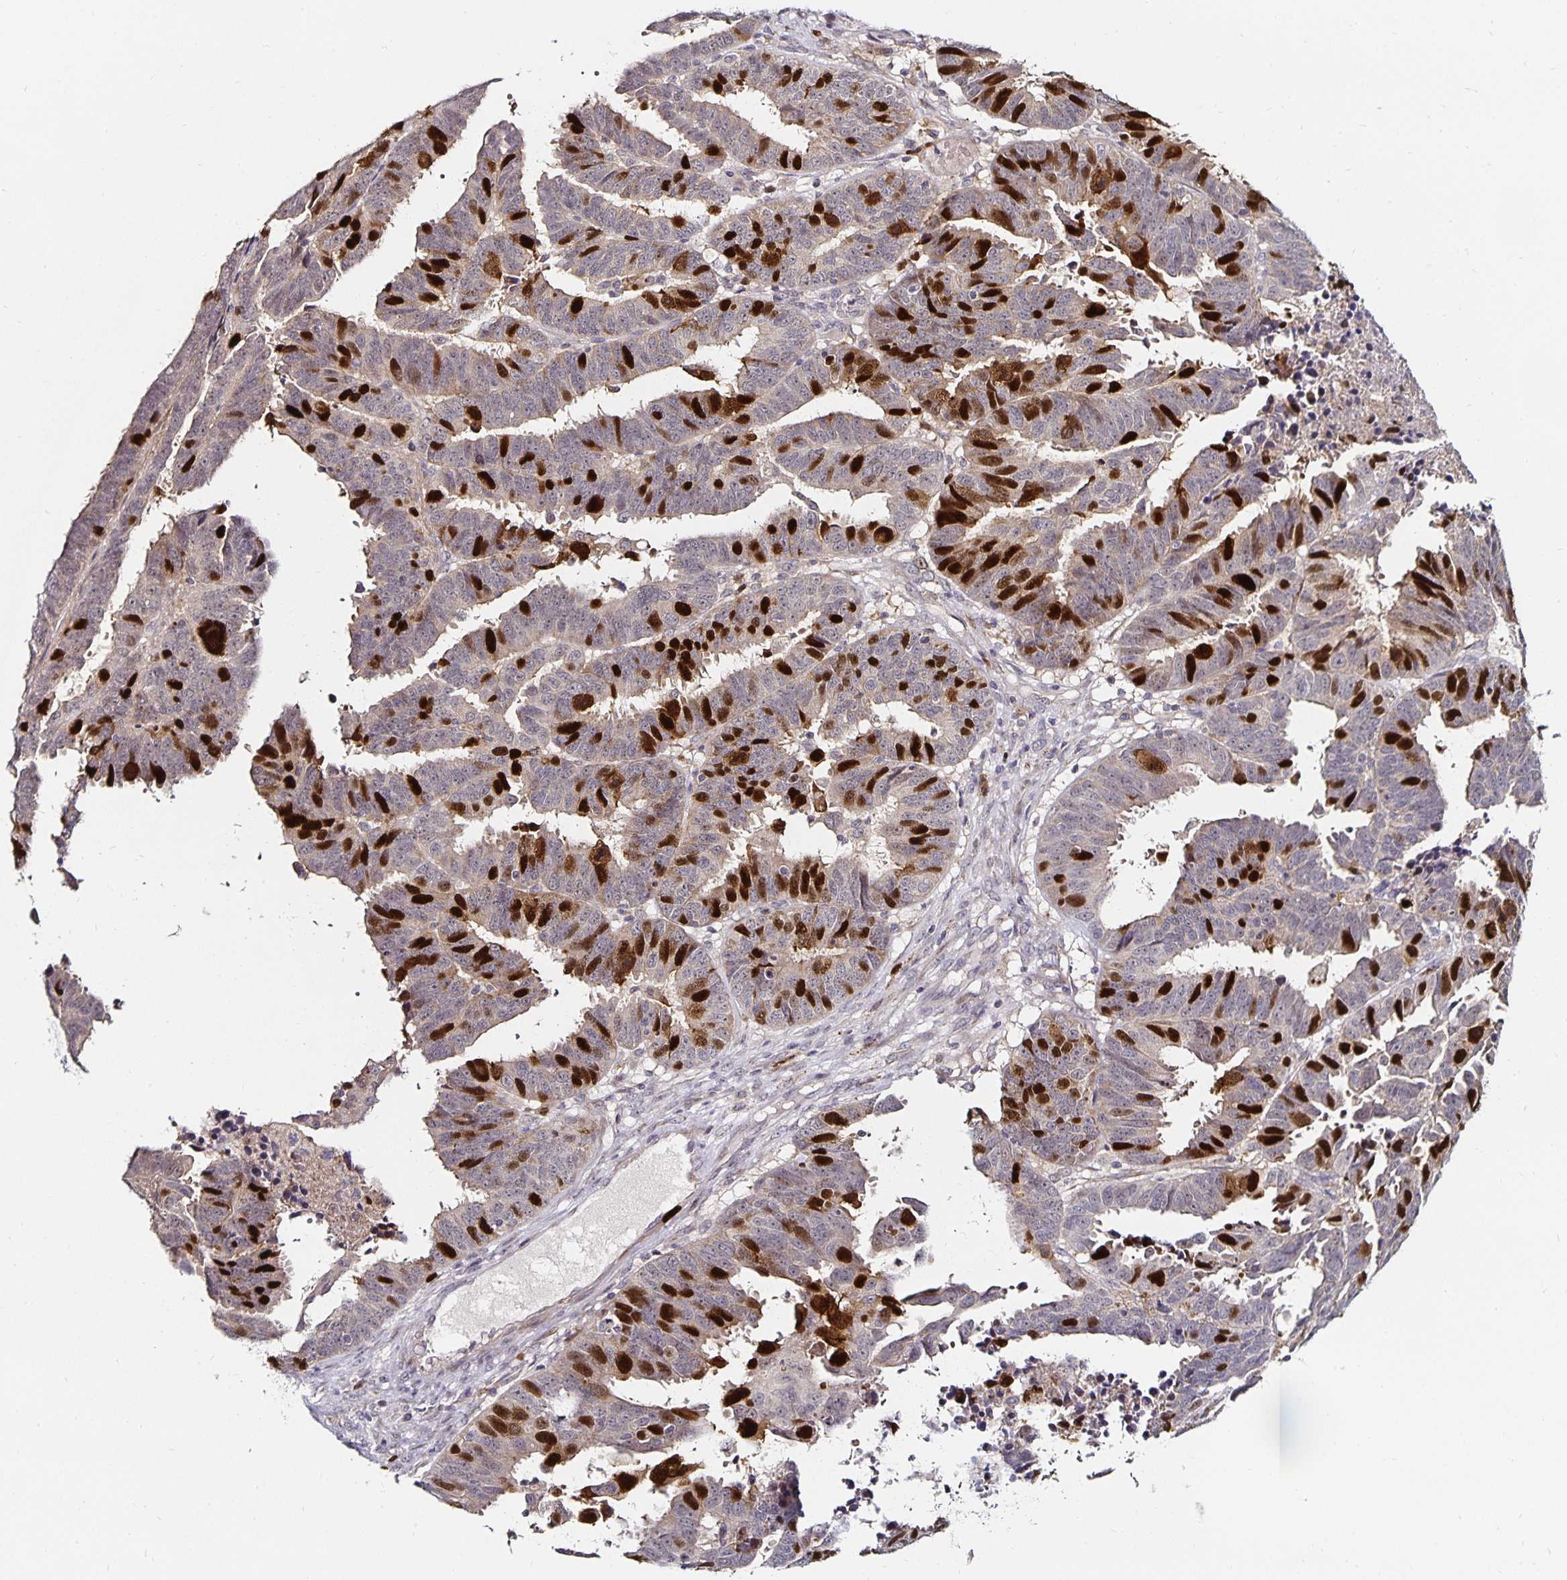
{"staining": {"intensity": "strong", "quantity": "25%-75%", "location": "cytoplasmic/membranous"}, "tissue": "ovarian cancer", "cell_type": "Tumor cells", "image_type": "cancer", "snomed": [{"axis": "morphology", "description": "Carcinoma, endometroid"}, {"axis": "morphology", "description": "Cystadenocarcinoma, serous, NOS"}, {"axis": "topography", "description": "Ovary"}], "caption": "A histopathology image of serous cystadenocarcinoma (ovarian) stained for a protein shows strong cytoplasmic/membranous brown staining in tumor cells.", "gene": "ANLN", "patient": {"sex": "female", "age": 45}}